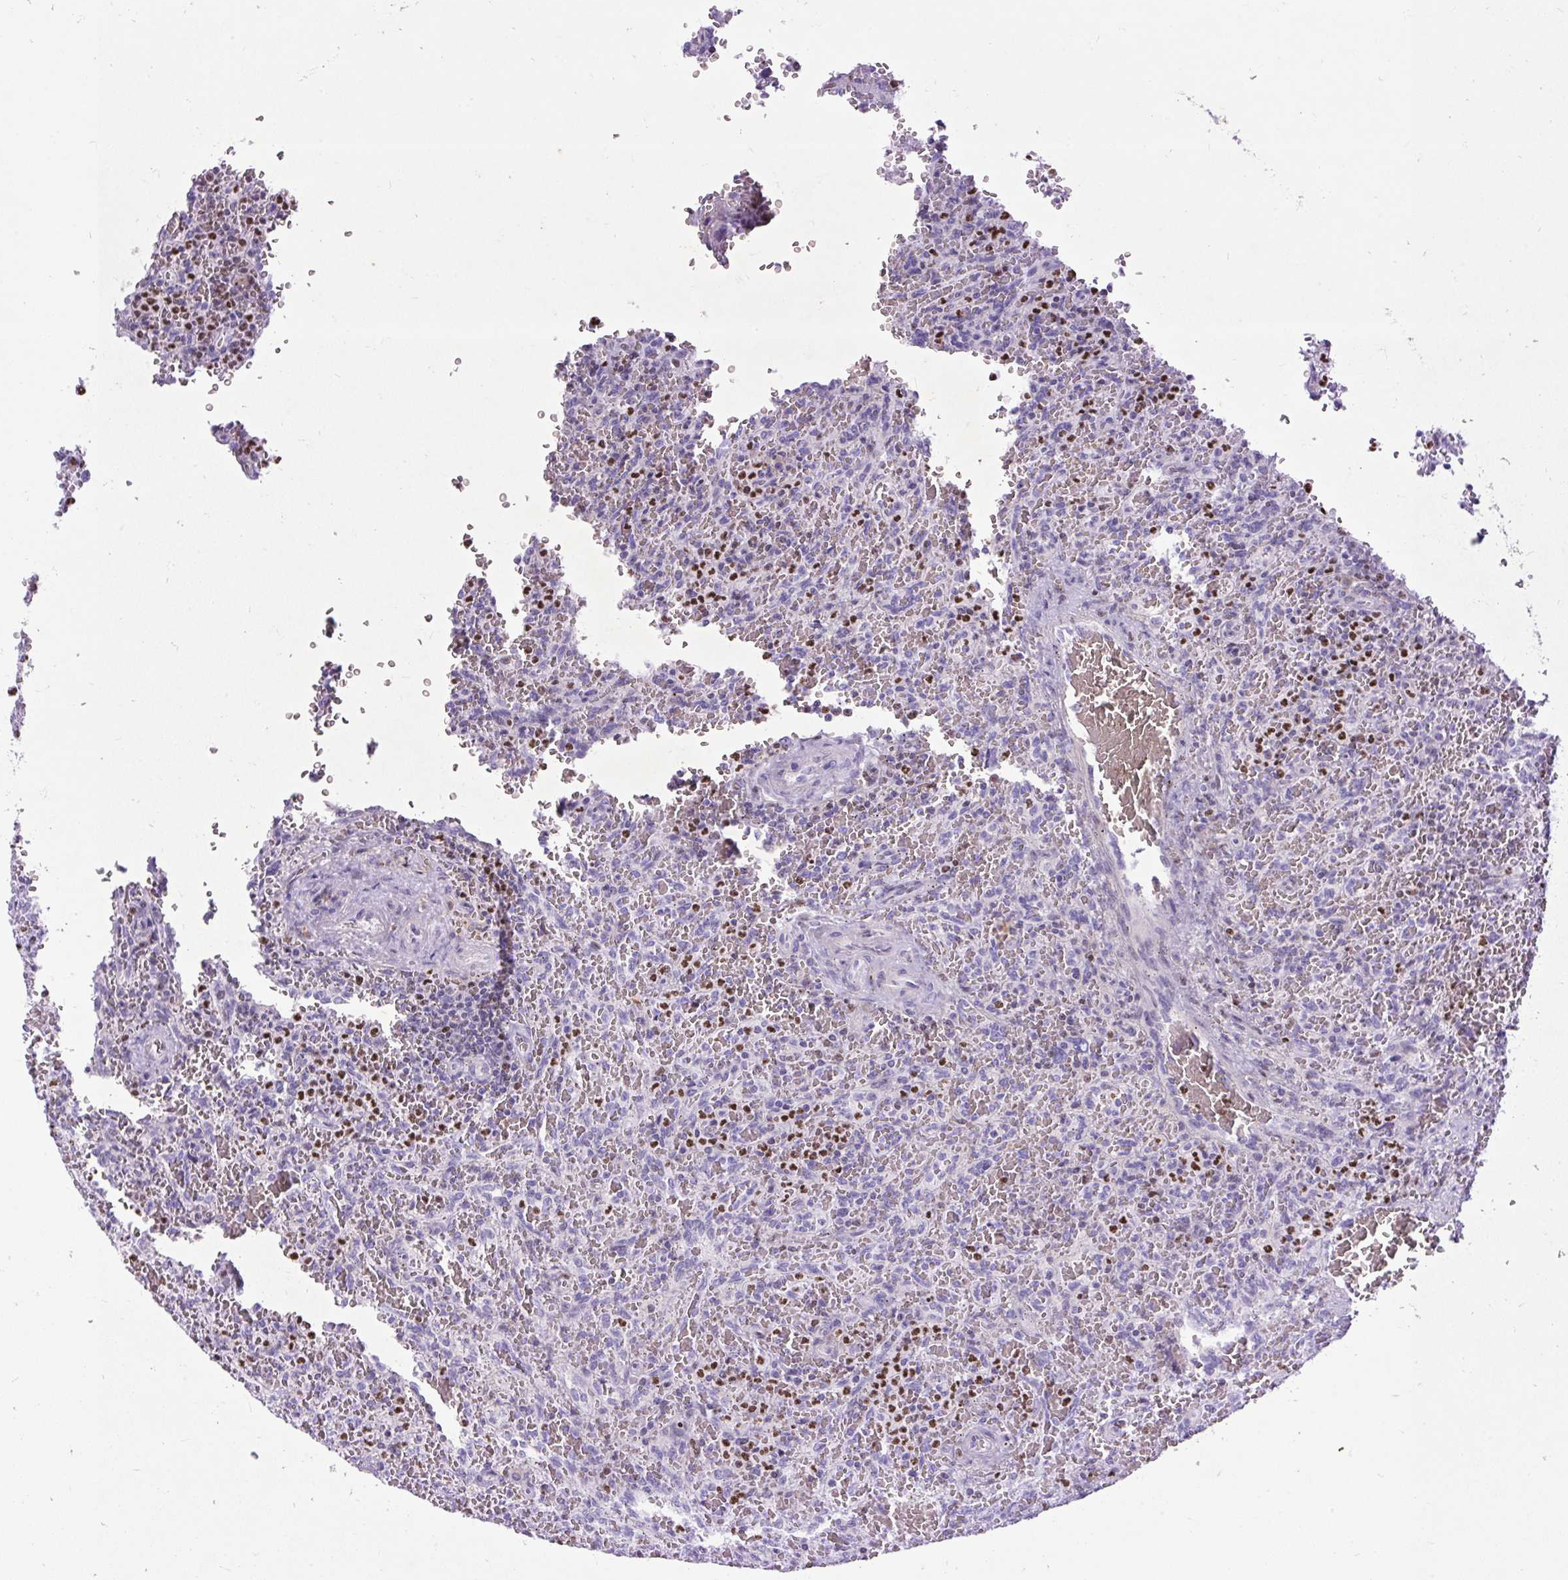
{"staining": {"intensity": "weak", "quantity": "<25%", "location": "nuclear"}, "tissue": "lymphoma", "cell_type": "Tumor cells", "image_type": "cancer", "snomed": [{"axis": "morphology", "description": "Malignant lymphoma, non-Hodgkin's type, Low grade"}, {"axis": "topography", "description": "Spleen"}], "caption": "Photomicrograph shows no significant protein staining in tumor cells of malignant lymphoma, non-Hodgkin's type (low-grade).", "gene": "SPC24", "patient": {"sex": "female", "age": 64}}